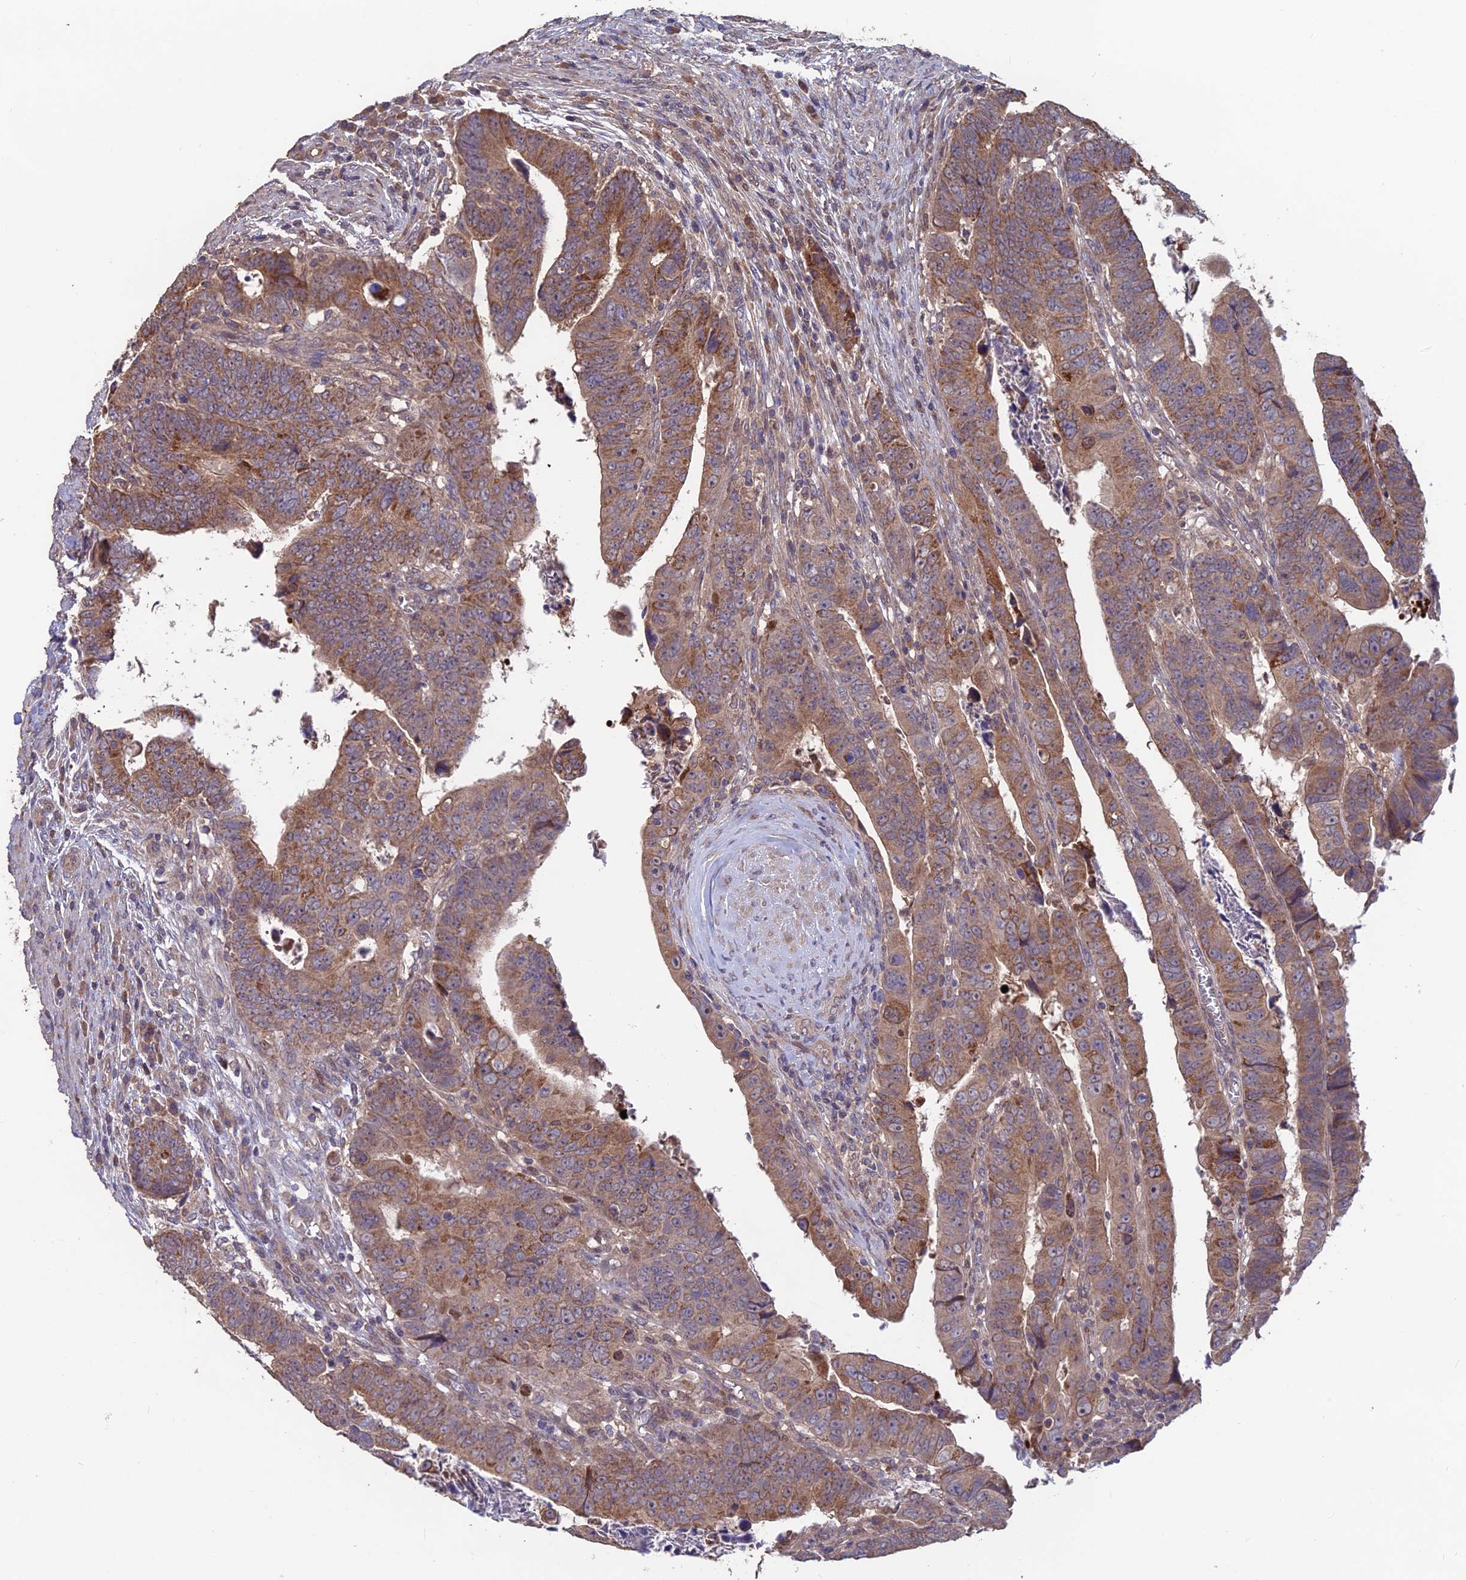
{"staining": {"intensity": "moderate", "quantity": ">75%", "location": "cytoplasmic/membranous"}, "tissue": "colorectal cancer", "cell_type": "Tumor cells", "image_type": "cancer", "snomed": [{"axis": "morphology", "description": "Normal tissue, NOS"}, {"axis": "morphology", "description": "Adenocarcinoma, NOS"}, {"axis": "topography", "description": "Rectum"}], "caption": "Approximately >75% of tumor cells in colorectal cancer display moderate cytoplasmic/membranous protein expression as visualized by brown immunohistochemical staining.", "gene": "SHISA5", "patient": {"sex": "female", "age": 65}}